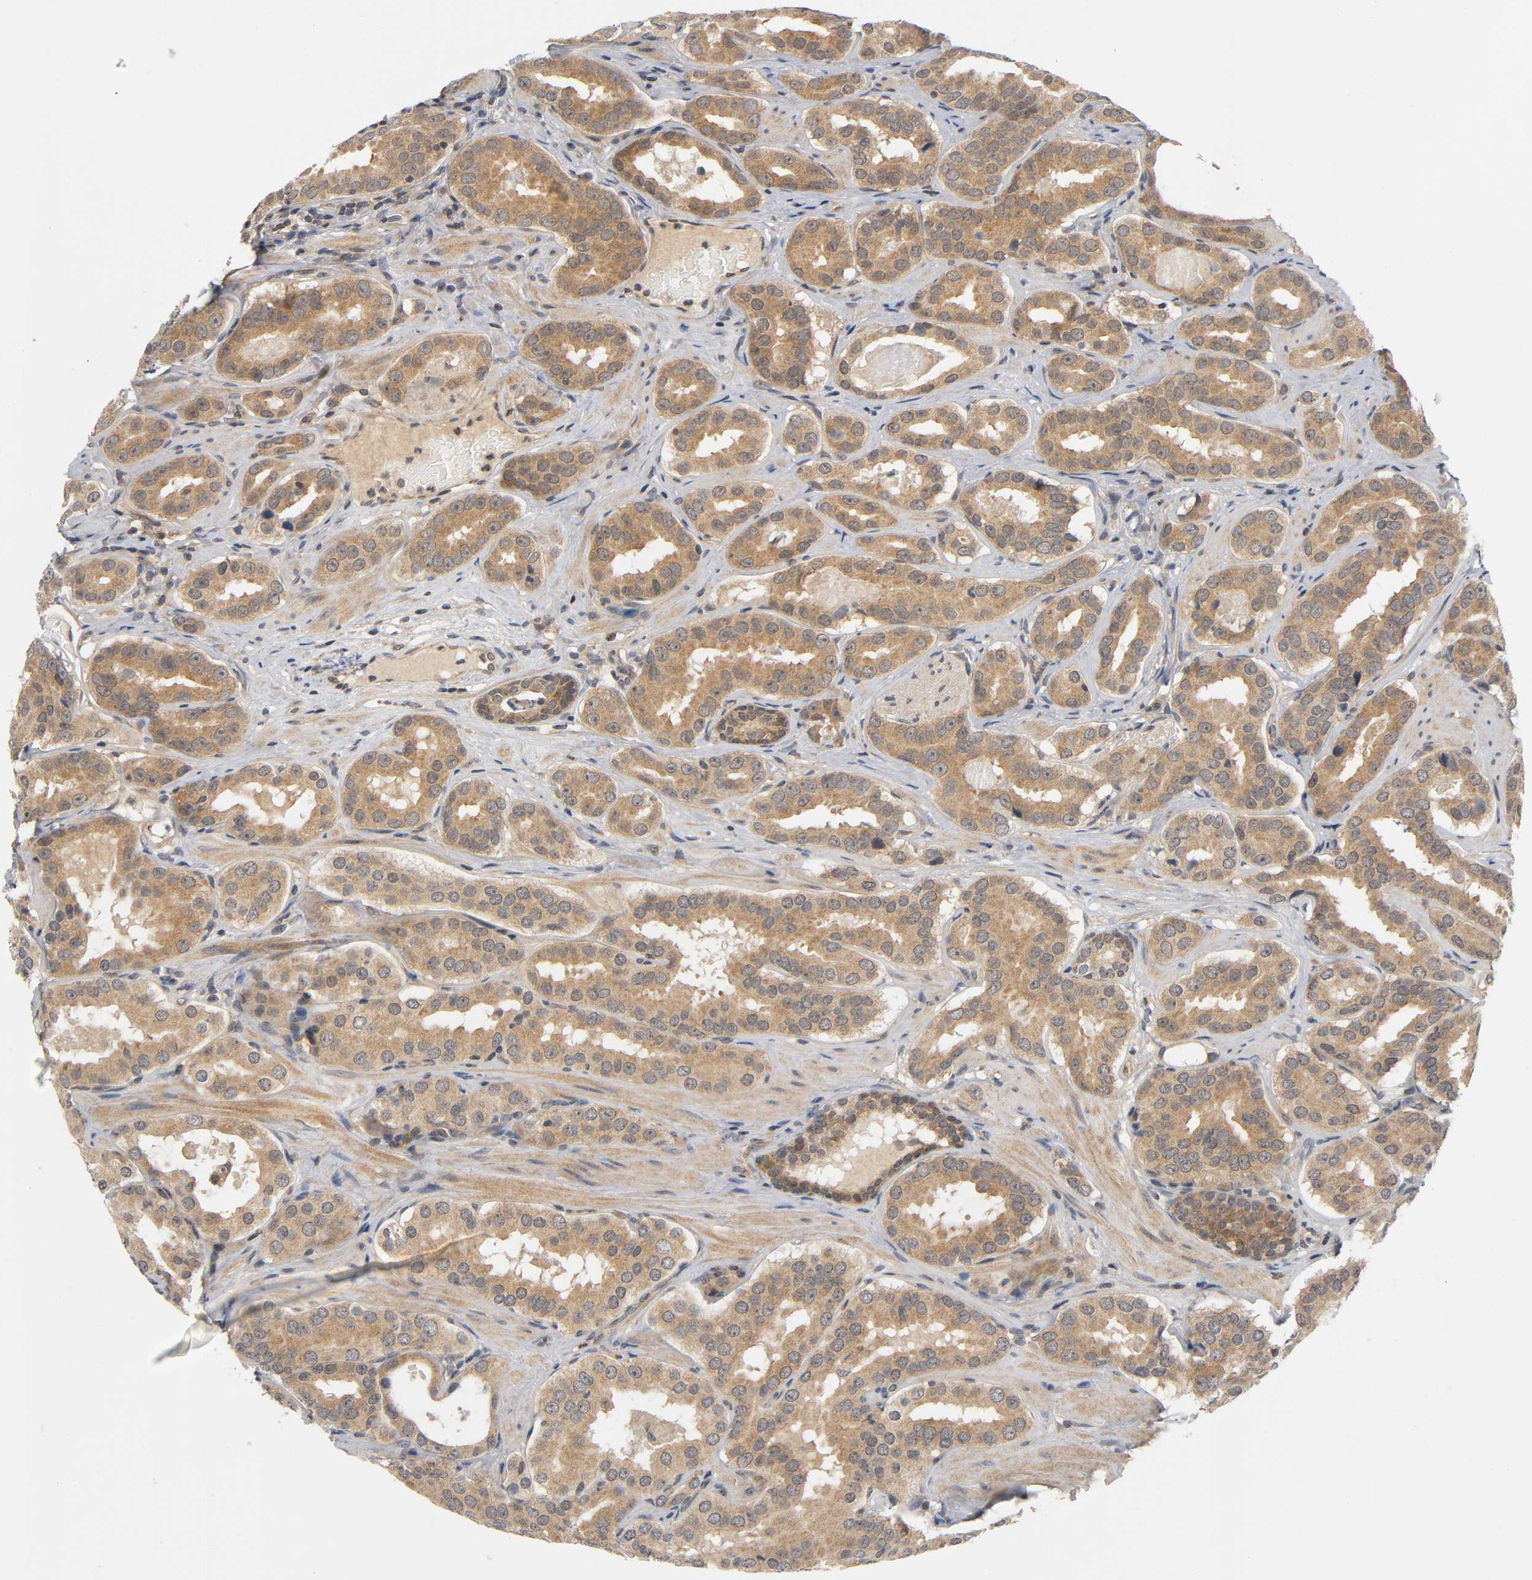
{"staining": {"intensity": "moderate", "quantity": ">75%", "location": "cytoplasmic/membranous"}, "tissue": "prostate cancer", "cell_type": "Tumor cells", "image_type": "cancer", "snomed": [{"axis": "morphology", "description": "Adenocarcinoma, Low grade"}, {"axis": "topography", "description": "Prostate"}], "caption": "A high-resolution photomicrograph shows immunohistochemistry (IHC) staining of prostate adenocarcinoma (low-grade), which reveals moderate cytoplasmic/membranous expression in approximately >75% of tumor cells. Using DAB (3,3'-diaminobenzidine) (brown) and hematoxylin (blue) stains, captured at high magnification using brightfield microscopy.", "gene": "MAPK8", "patient": {"sex": "male", "age": 59}}